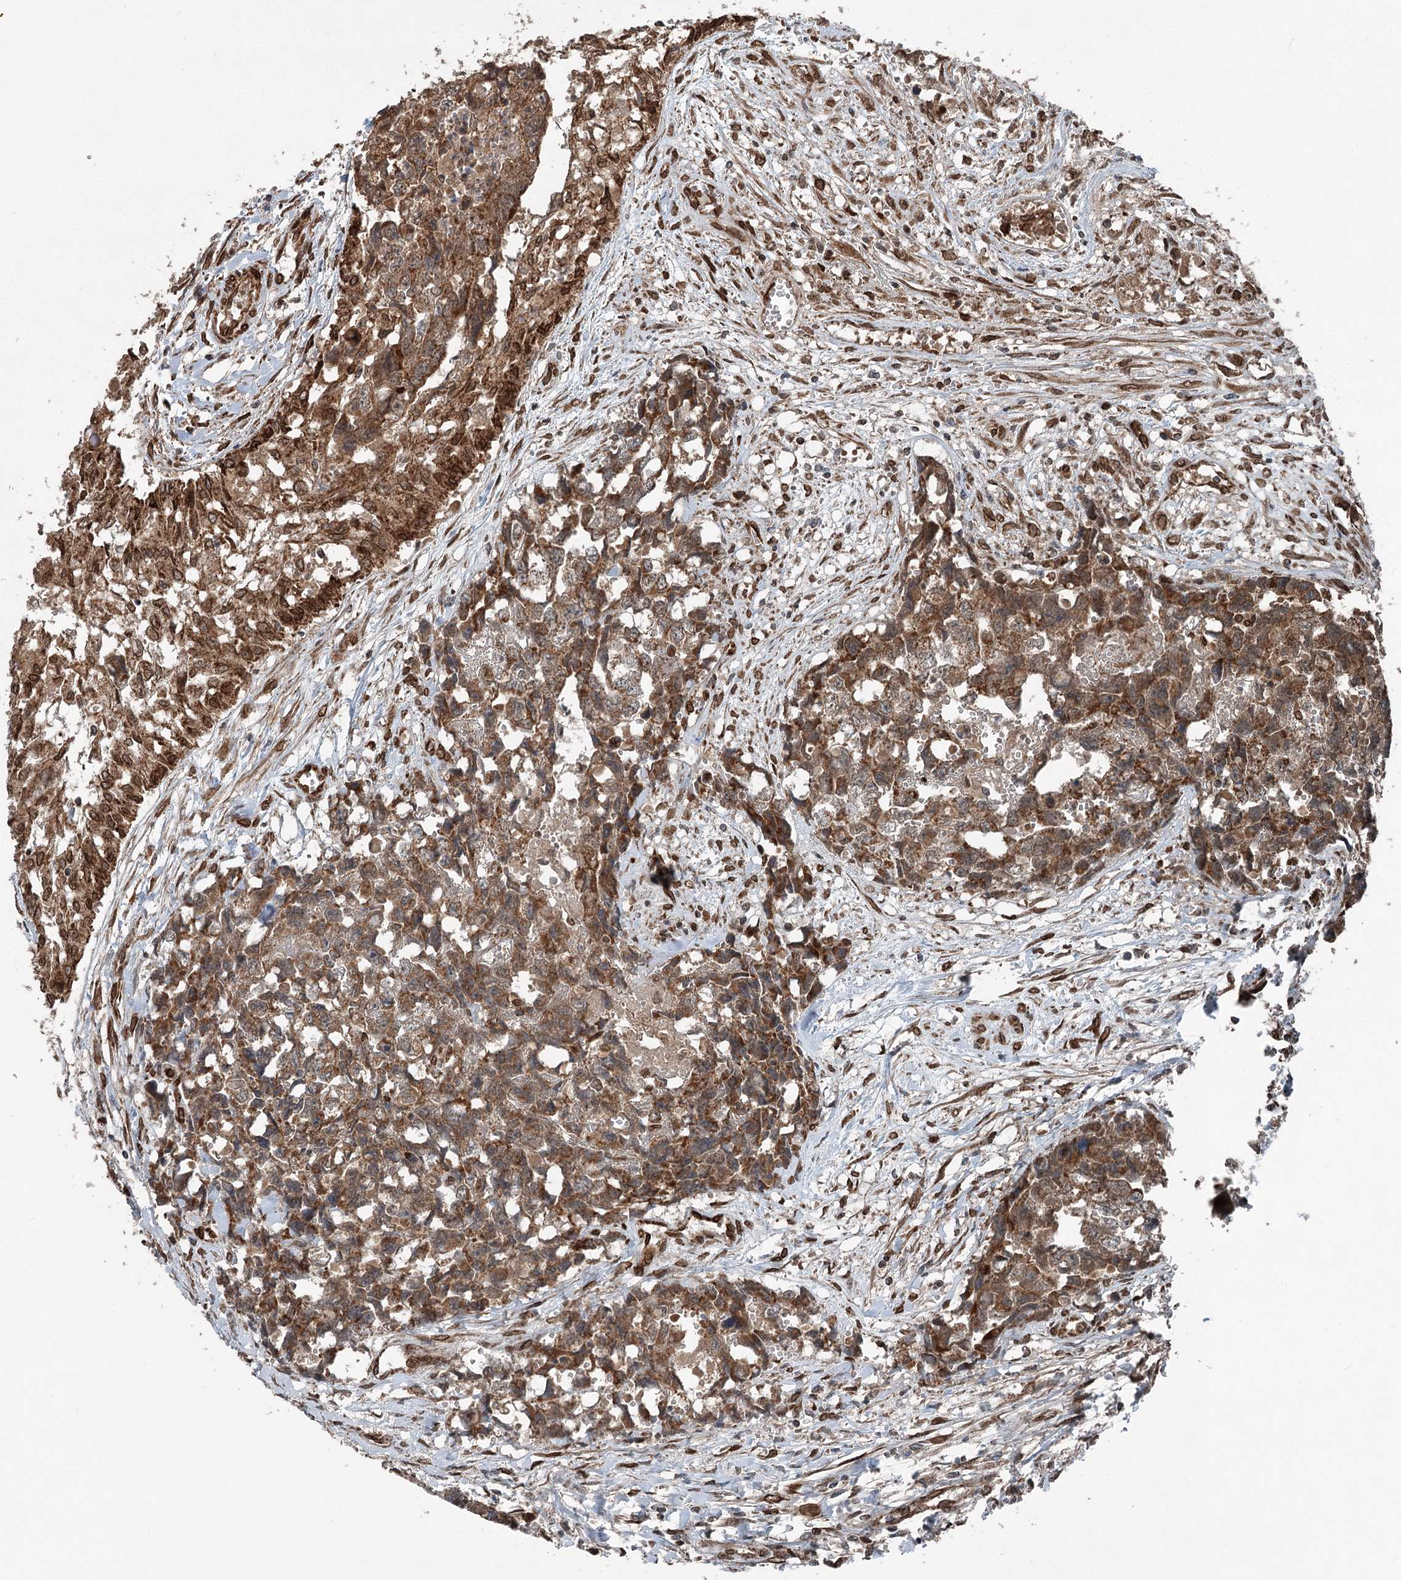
{"staining": {"intensity": "moderate", "quantity": ">75%", "location": "cytoplasmic/membranous"}, "tissue": "testis cancer", "cell_type": "Tumor cells", "image_type": "cancer", "snomed": [{"axis": "morphology", "description": "Carcinoma, Embryonal, NOS"}, {"axis": "topography", "description": "Testis"}], "caption": "A medium amount of moderate cytoplasmic/membranous expression is appreciated in approximately >75% of tumor cells in testis embryonal carcinoma tissue.", "gene": "BCKDHA", "patient": {"sex": "male", "age": 31}}